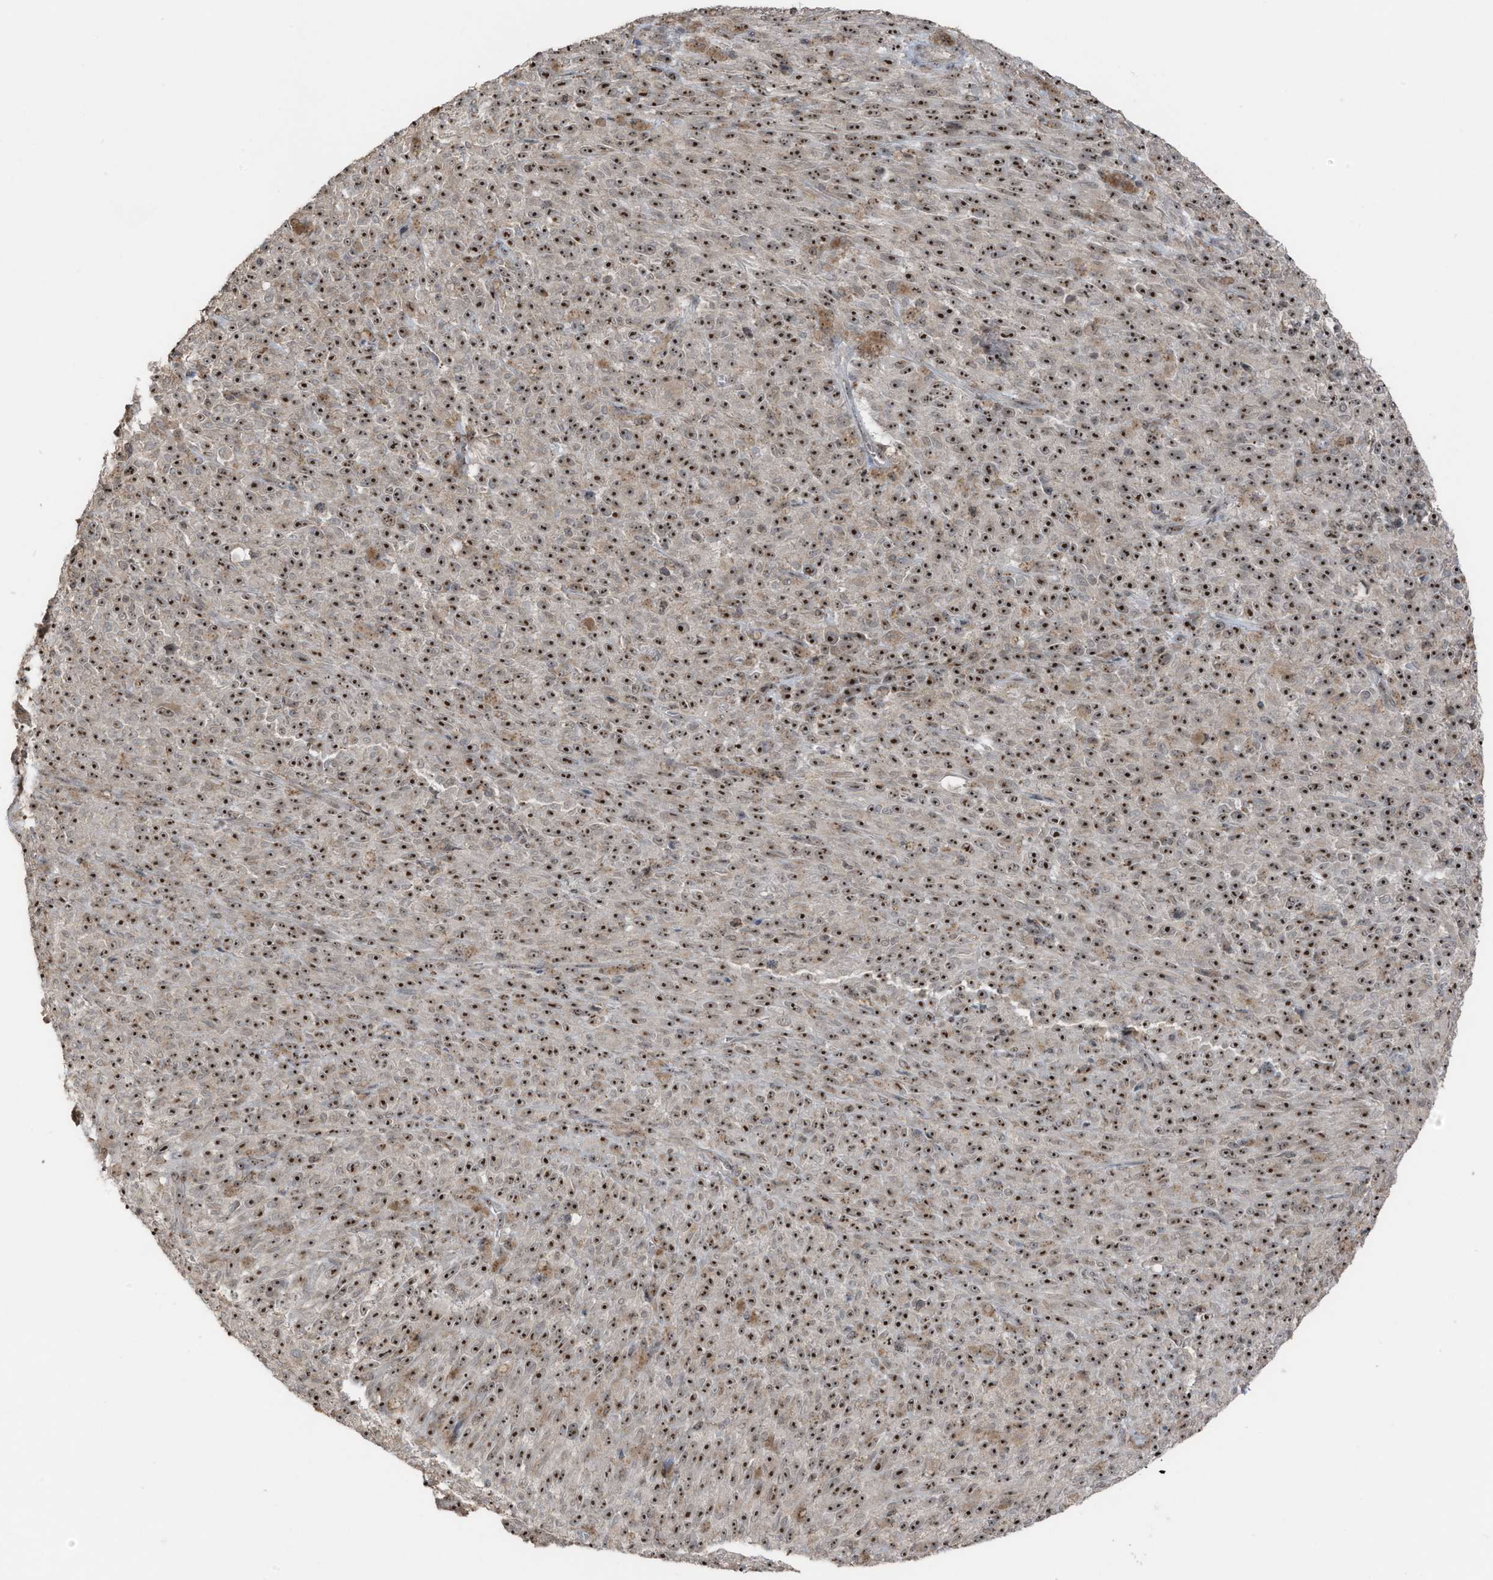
{"staining": {"intensity": "strong", "quantity": ">75%", "location": "nuclear"}, "tissue": "melanoma", "cell_type": "Tumor cells", "image_type": "cancer", "snomed": [{"axis": "morphology", "description": "Malignant melanoma, NOS"}, {"axis": "topography", "description": "Skin"}], "caption": "Melanoma stained with IHC exhibits strong nuclear staining in about >75% of tumor cells. (Stains: DAB (3,3'-diaminobenzidine) in brown, nuclei in blue, Microscopy: brightfield microscopy at high magnification).", "gene": "UTP3", "patient": {"sex": "female", "age": 82}}